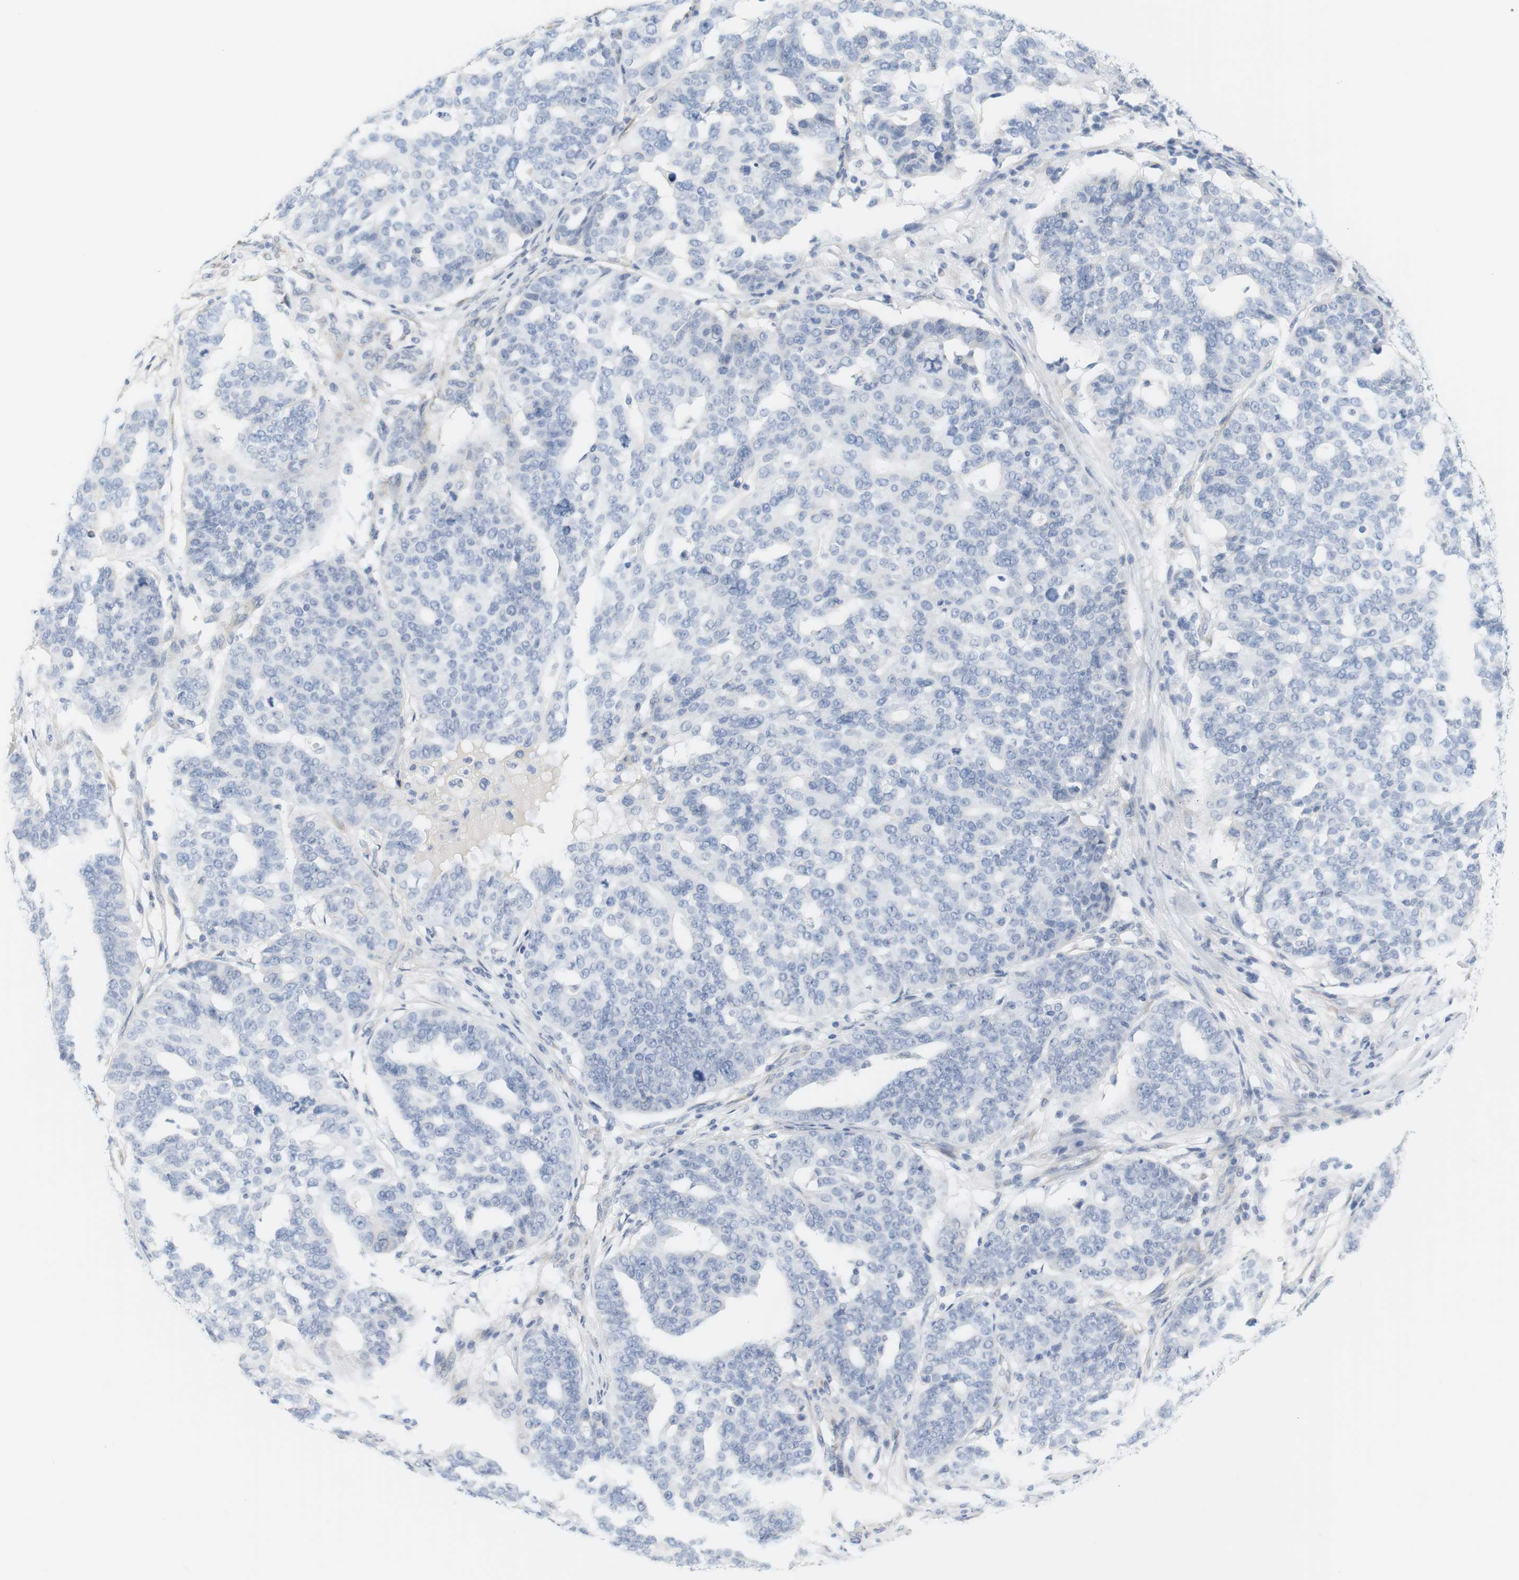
{"staining": {"intensity": "negative", "quantity": "none", "location": "none"}, "tissue": "ovarian cancer", "cell_type": "Tumor cells", "image_type": "cancer", "snomed": [{"axis": "morphology", "description": "Cystadenocarcinoma, serous, NOS"}, {"axis": "topography", "description": "Ovary"}], "caption": "DAB immunohistochemical staining of human ovarian cancer (serous cystadenocarcinoma) displays no significant positivity in tumor cells.", "gene": "RGS9", "patient": {"sex": "female", "age": 59}}